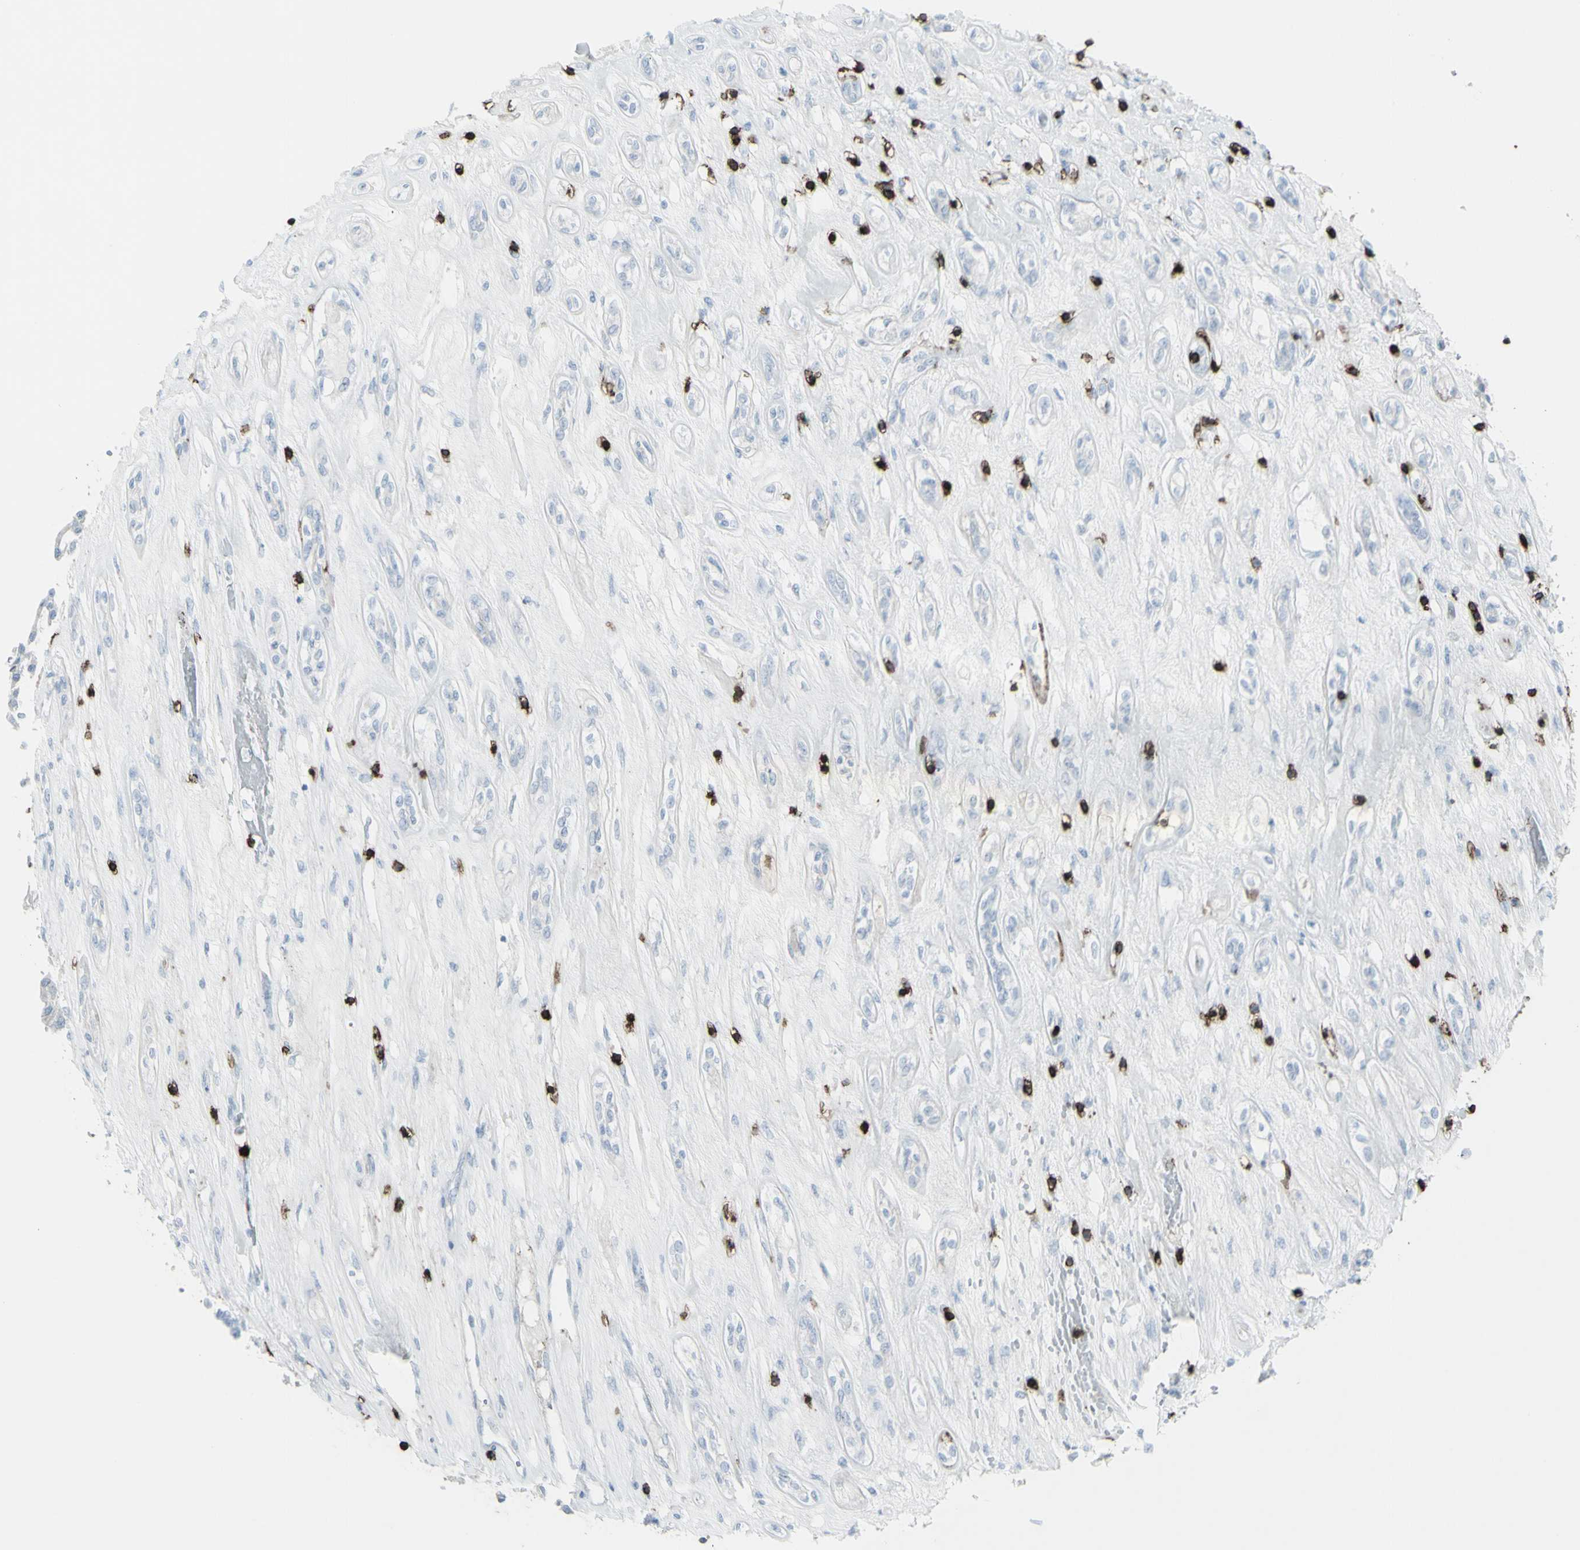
{"staining": {"intensity": "negative", "quantity": "none", "location": "none"}, "tissue": "renal cancer", "cell_type": "Tumor cells", "image_type": "cancer", "snomed": [{"axis": "morphology", "description": "Adenocarcinoma, NOS"}, {"axis": "topography", "description": "Kidney"}], "caption": "Immunohistochemistry of human renal cancer (adenocarcinoma) demonstrates no positivity in tumor cells.", "gene": "CD247", "patient": {"sex": "female", "age": 70}}